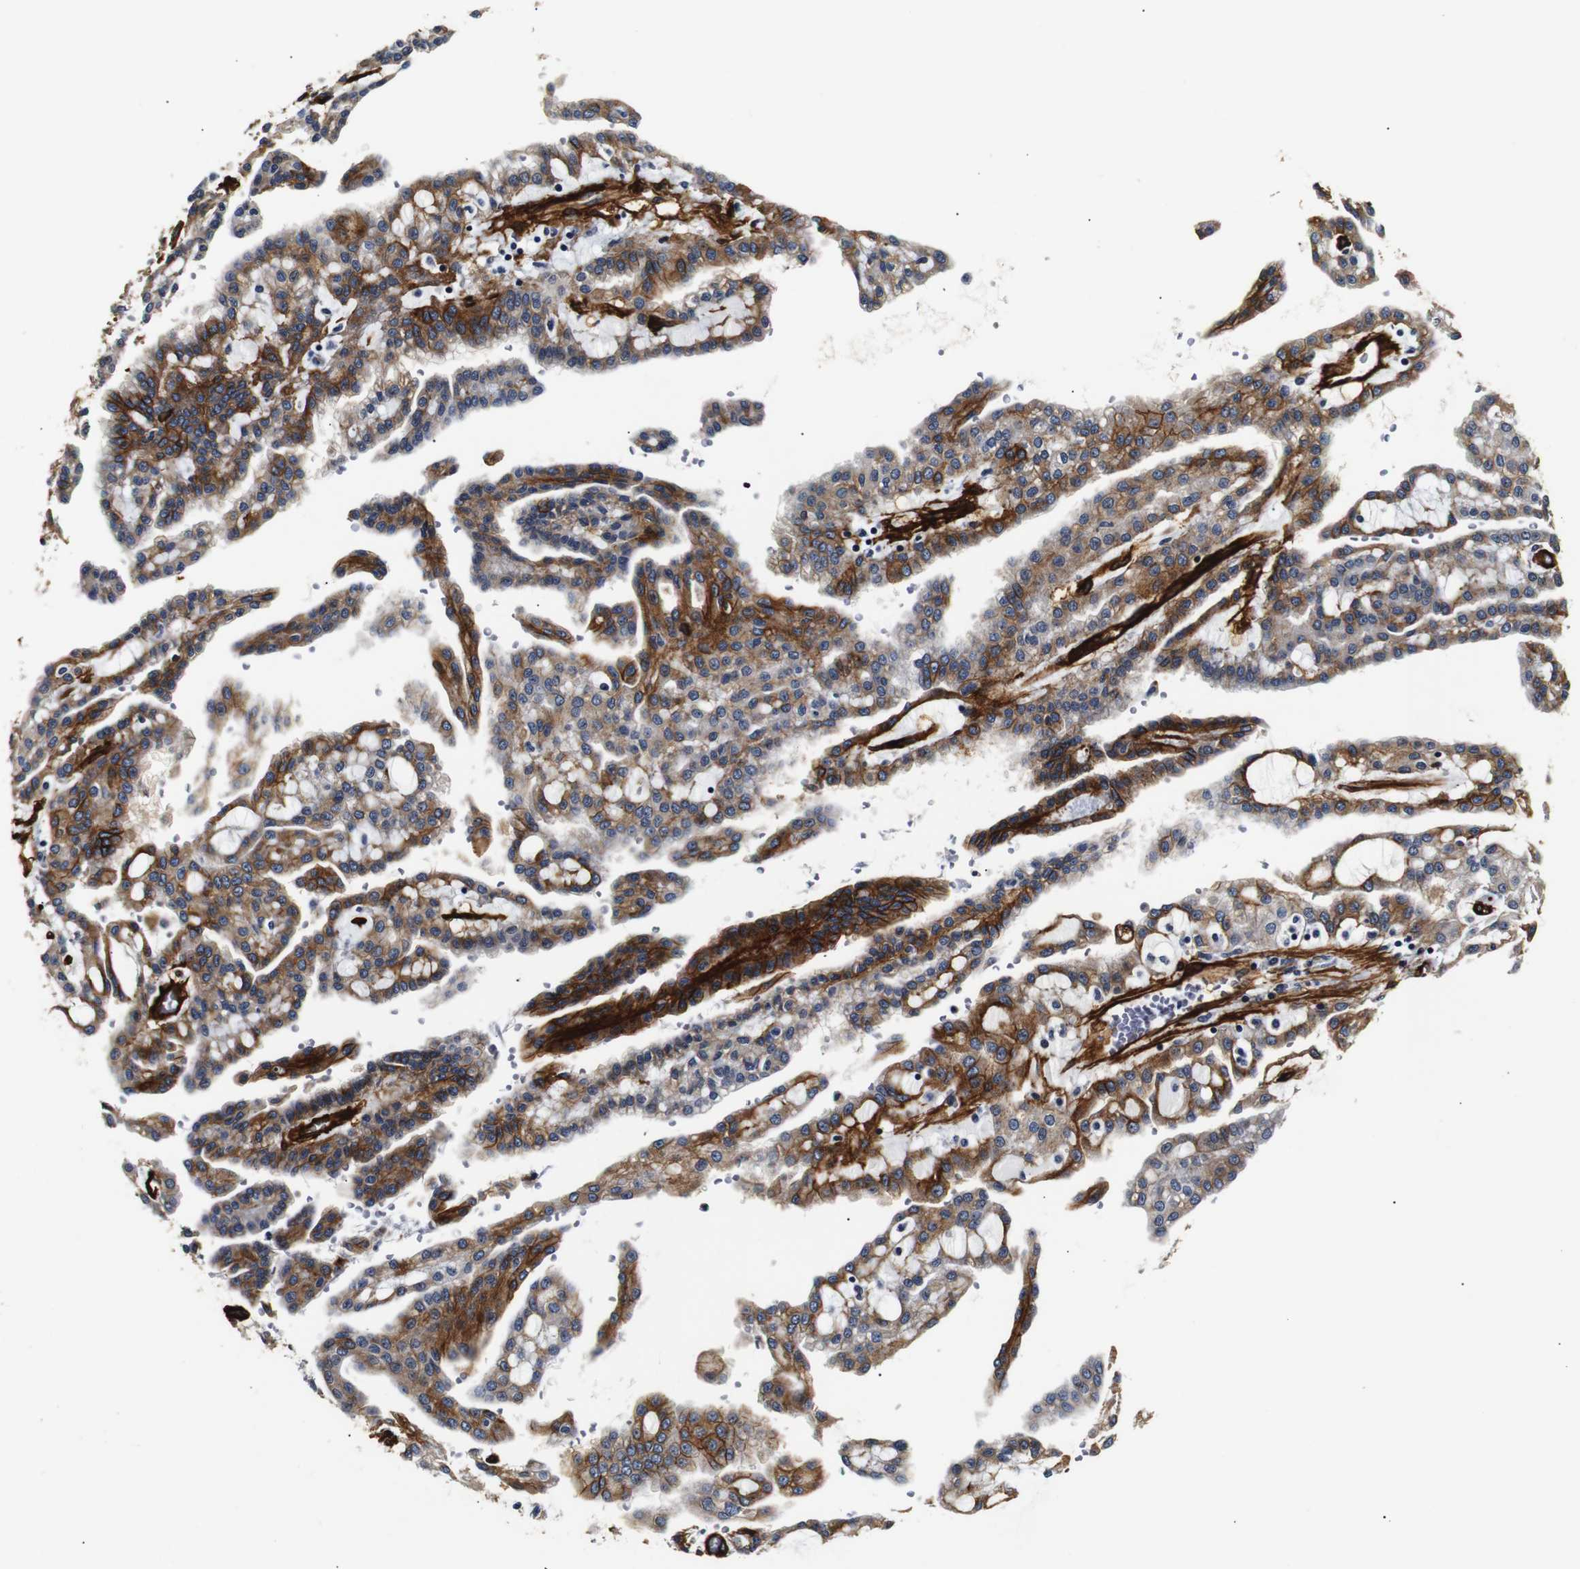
{"staining": {"intensity": "strong", "quantity": "25%-75%", "location": "cytoplasmic/membranous"}, "tissue": "renal cancer", "cell_type": "Tumor cells", "image_type": "cancer", "snomed": [{"axis": "morphology", "description": "Adenocarcinoma, NOS"}, {"axis": "topography", "description": "Kidney"}], "caption": "Strong cytoplasmic/membranous staining is present in approximately 25%-75% of tumor cells in renal cancer (adenocarcinoma). The staining was performed using DAB (3,3'-diaminobenzidine) to visualize the protein expression in brown, while the nuclei were stained in blue with hematoxylin (Magnification: 20x).", "gene": "CAV2", "patient": {"sex": "male", "age": 63}}